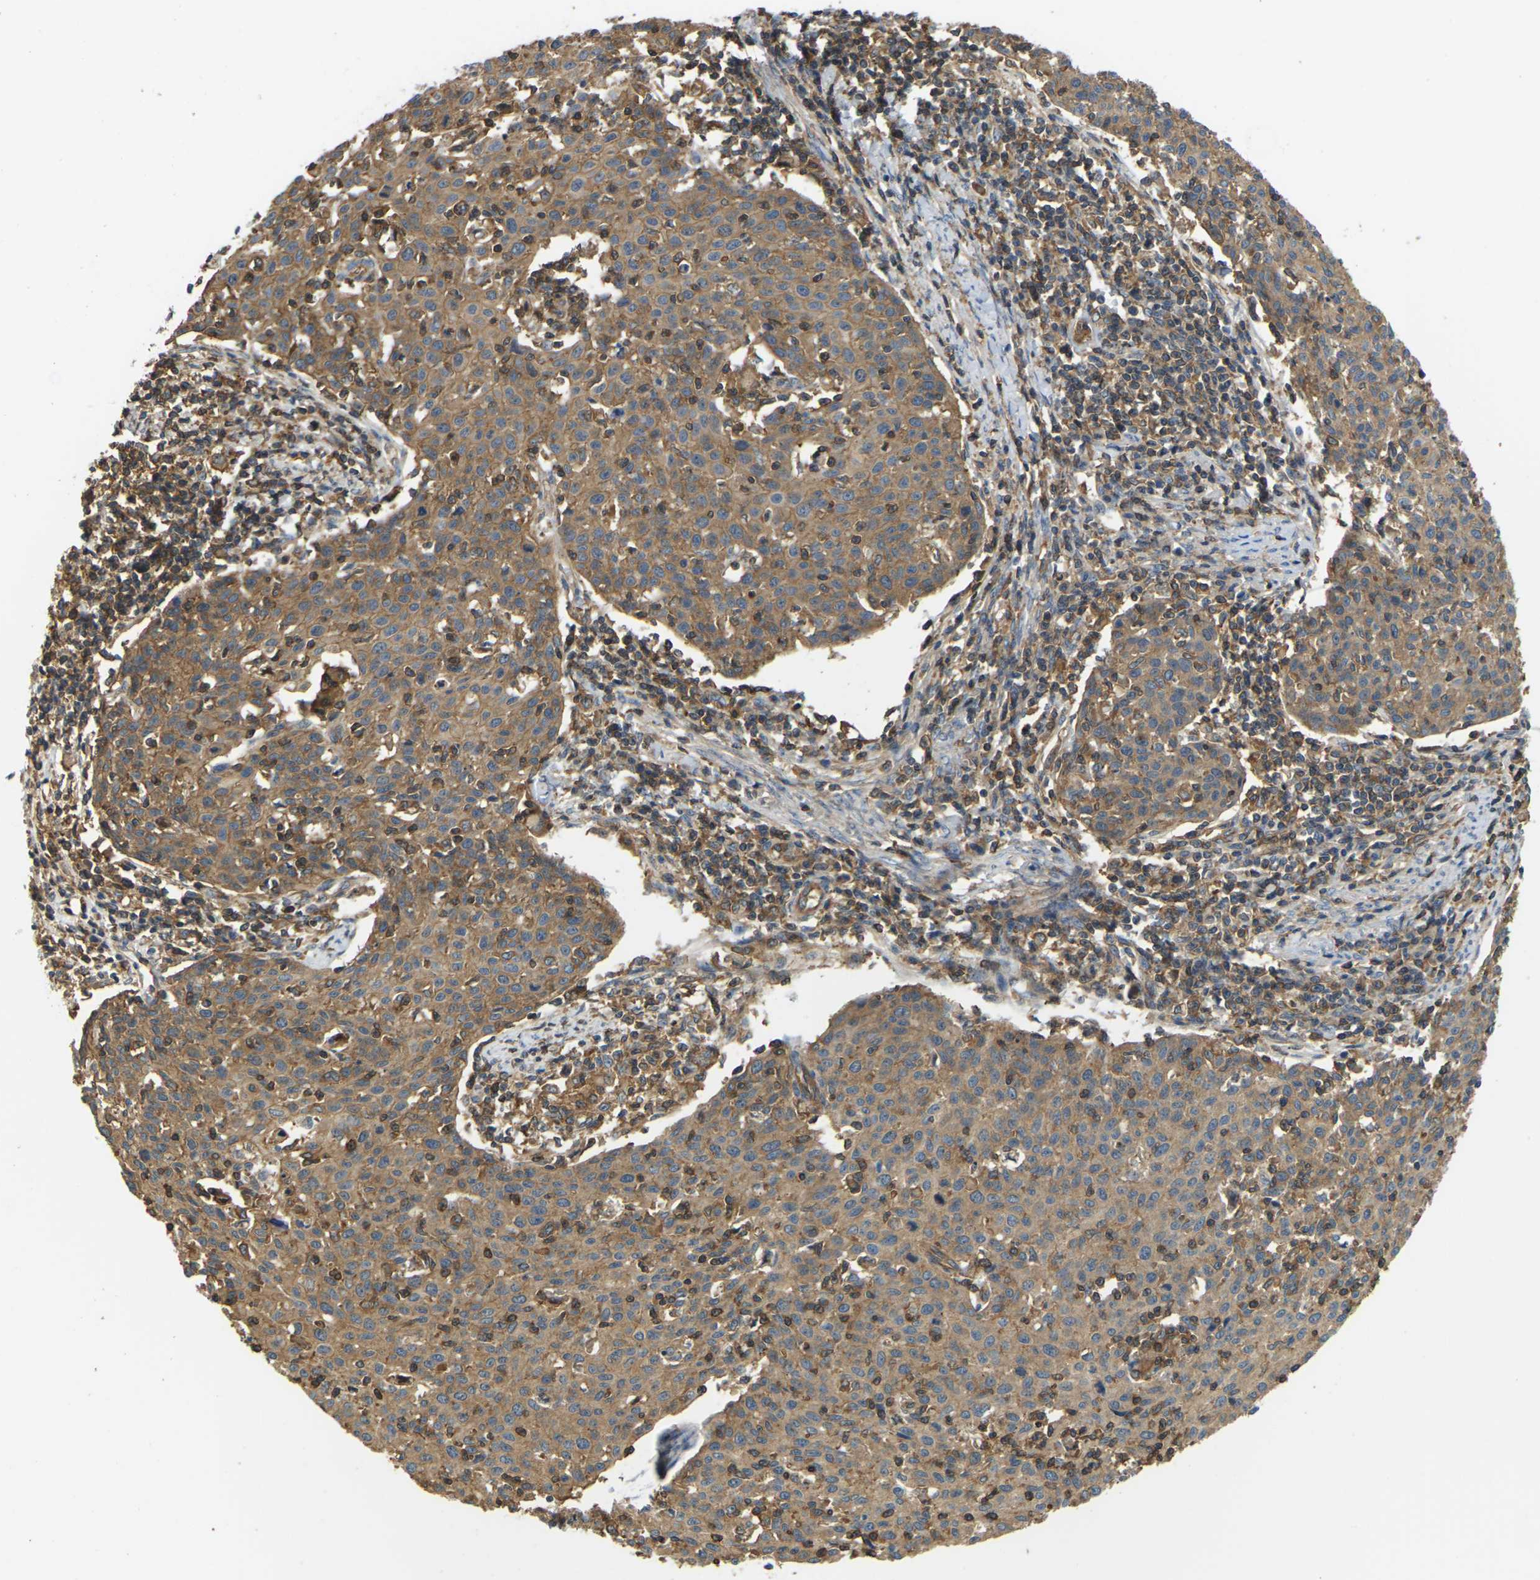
{"staining": {"intensity": "moderate", "quantity": ">75%", "location": "cytoplasmic/membranous"}, "tissue": "cervical cancer", "cell_type": "Tumor cells", "image_type": "cancer", "snomed": [{"axis": "morphology", "description": "Squamous cell carcinoma, NOS"}, {"axis": "topography", "description": "Cervix"}], "caption": "High-magnification brightfield microscopy of cervical squamous cell carcinoma stained with DAB (3,3'-diaminobenzidine) (brown) and counterstained with hematoxylin (blue). tumor cells exhibit moderate cytoplasmic/membranous expression is identified in approximately>75% of cells. The protein is stained brown, and the nuclei are stained in blue (DAB (3,3'-diaminobenzidine) IHC with brightfield microscopy, high magnification).", "gene": "IQGAP1", "patient": {"sex": "female", "age": 38}}